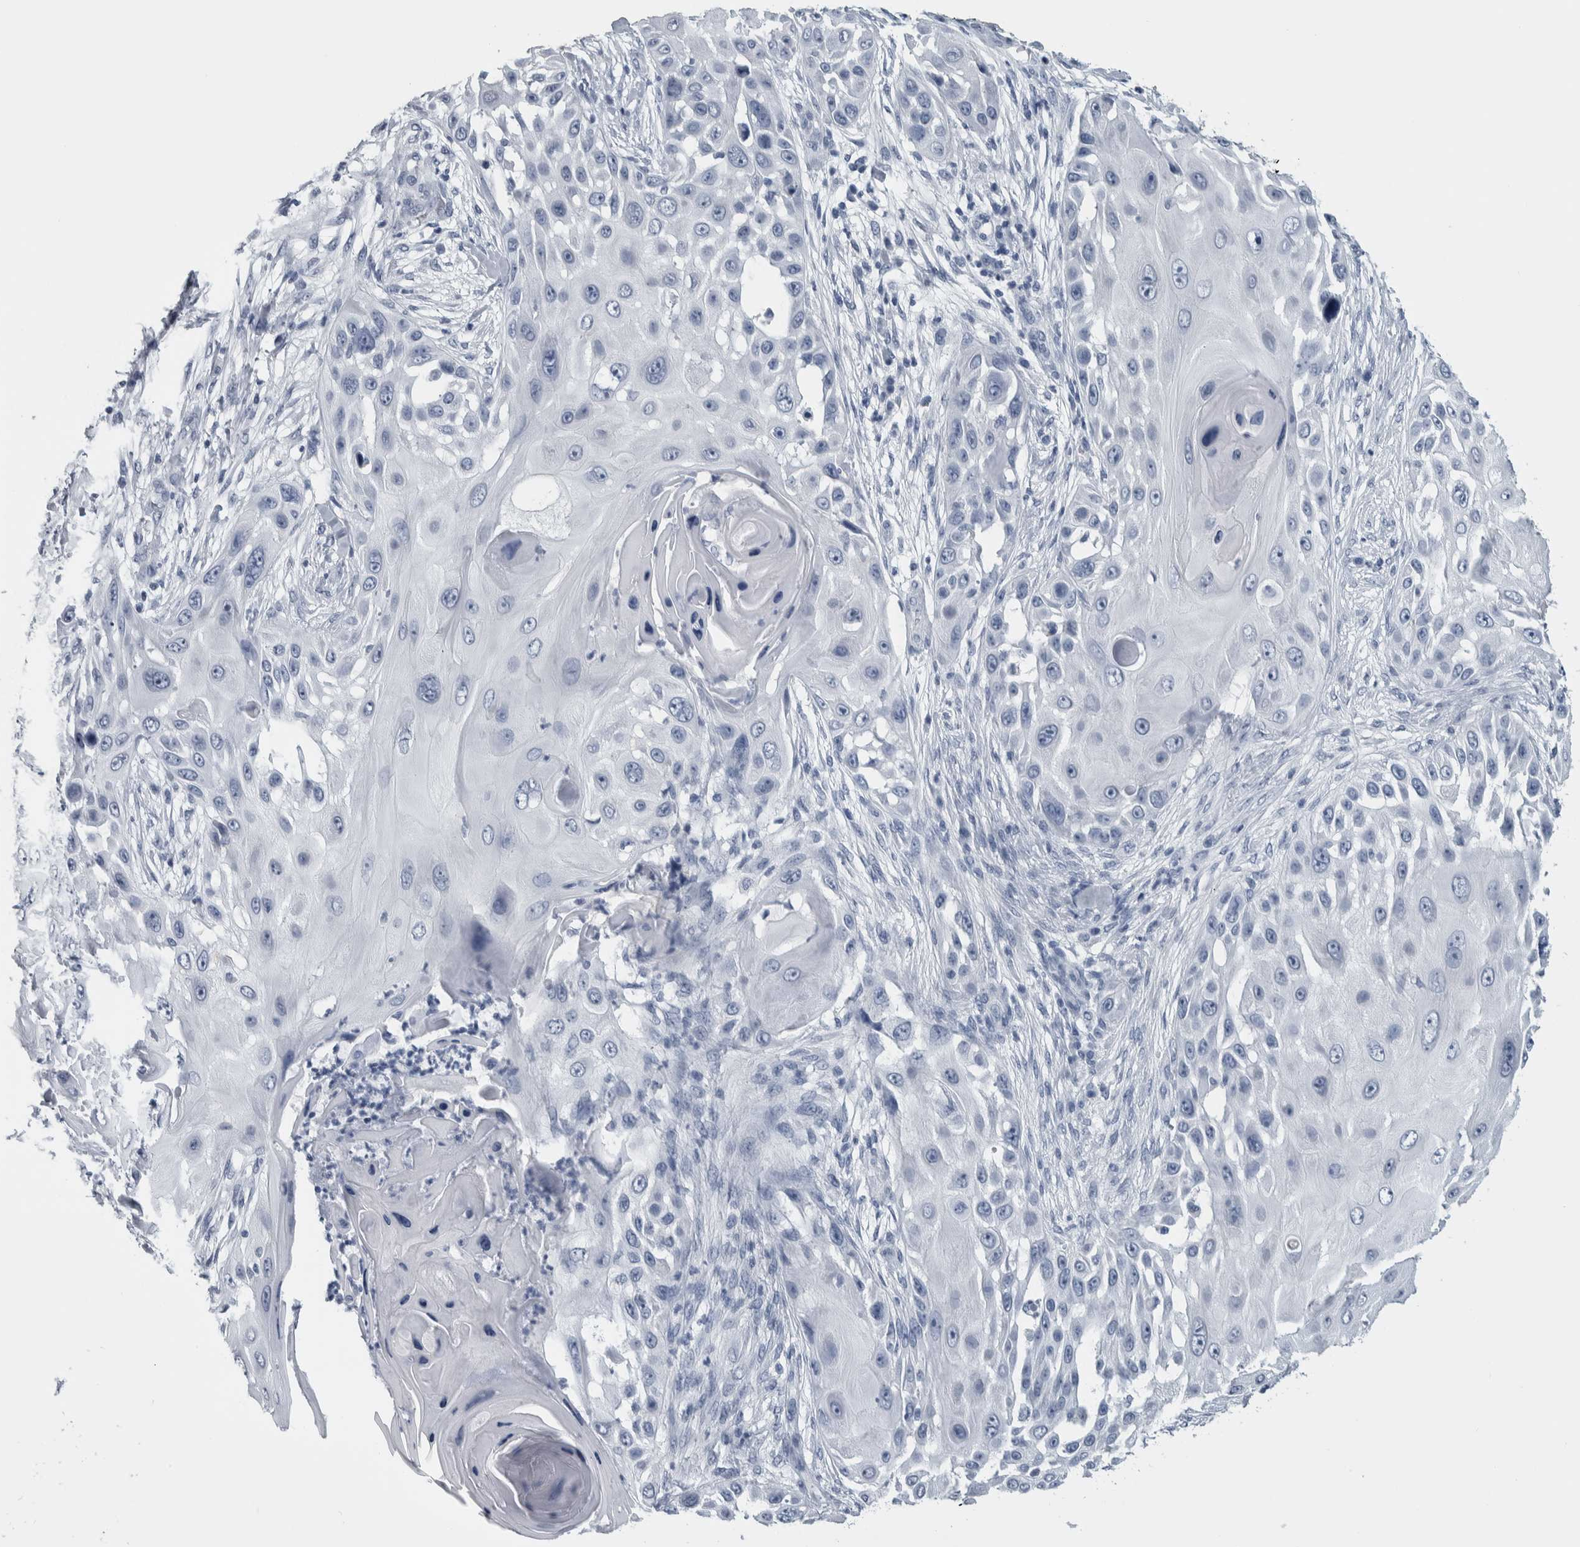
{"staining": {"intensity": "negative", "quantity": "none", "location": "none"}, "tissue": "skin cancer", "cell_type": "Tumor cells", "image_type": "cancer", "snomed": [{"axis": "morphology", "description": "Squamous cell carcinoma, NOS"}, {"axis": "topography", "description": "Skin"}], "caption": "Tumor cells are negative for protein expression in human skin cancer.", "gene": "CDH17", "patient": {"sex": "female", "age": 44}}